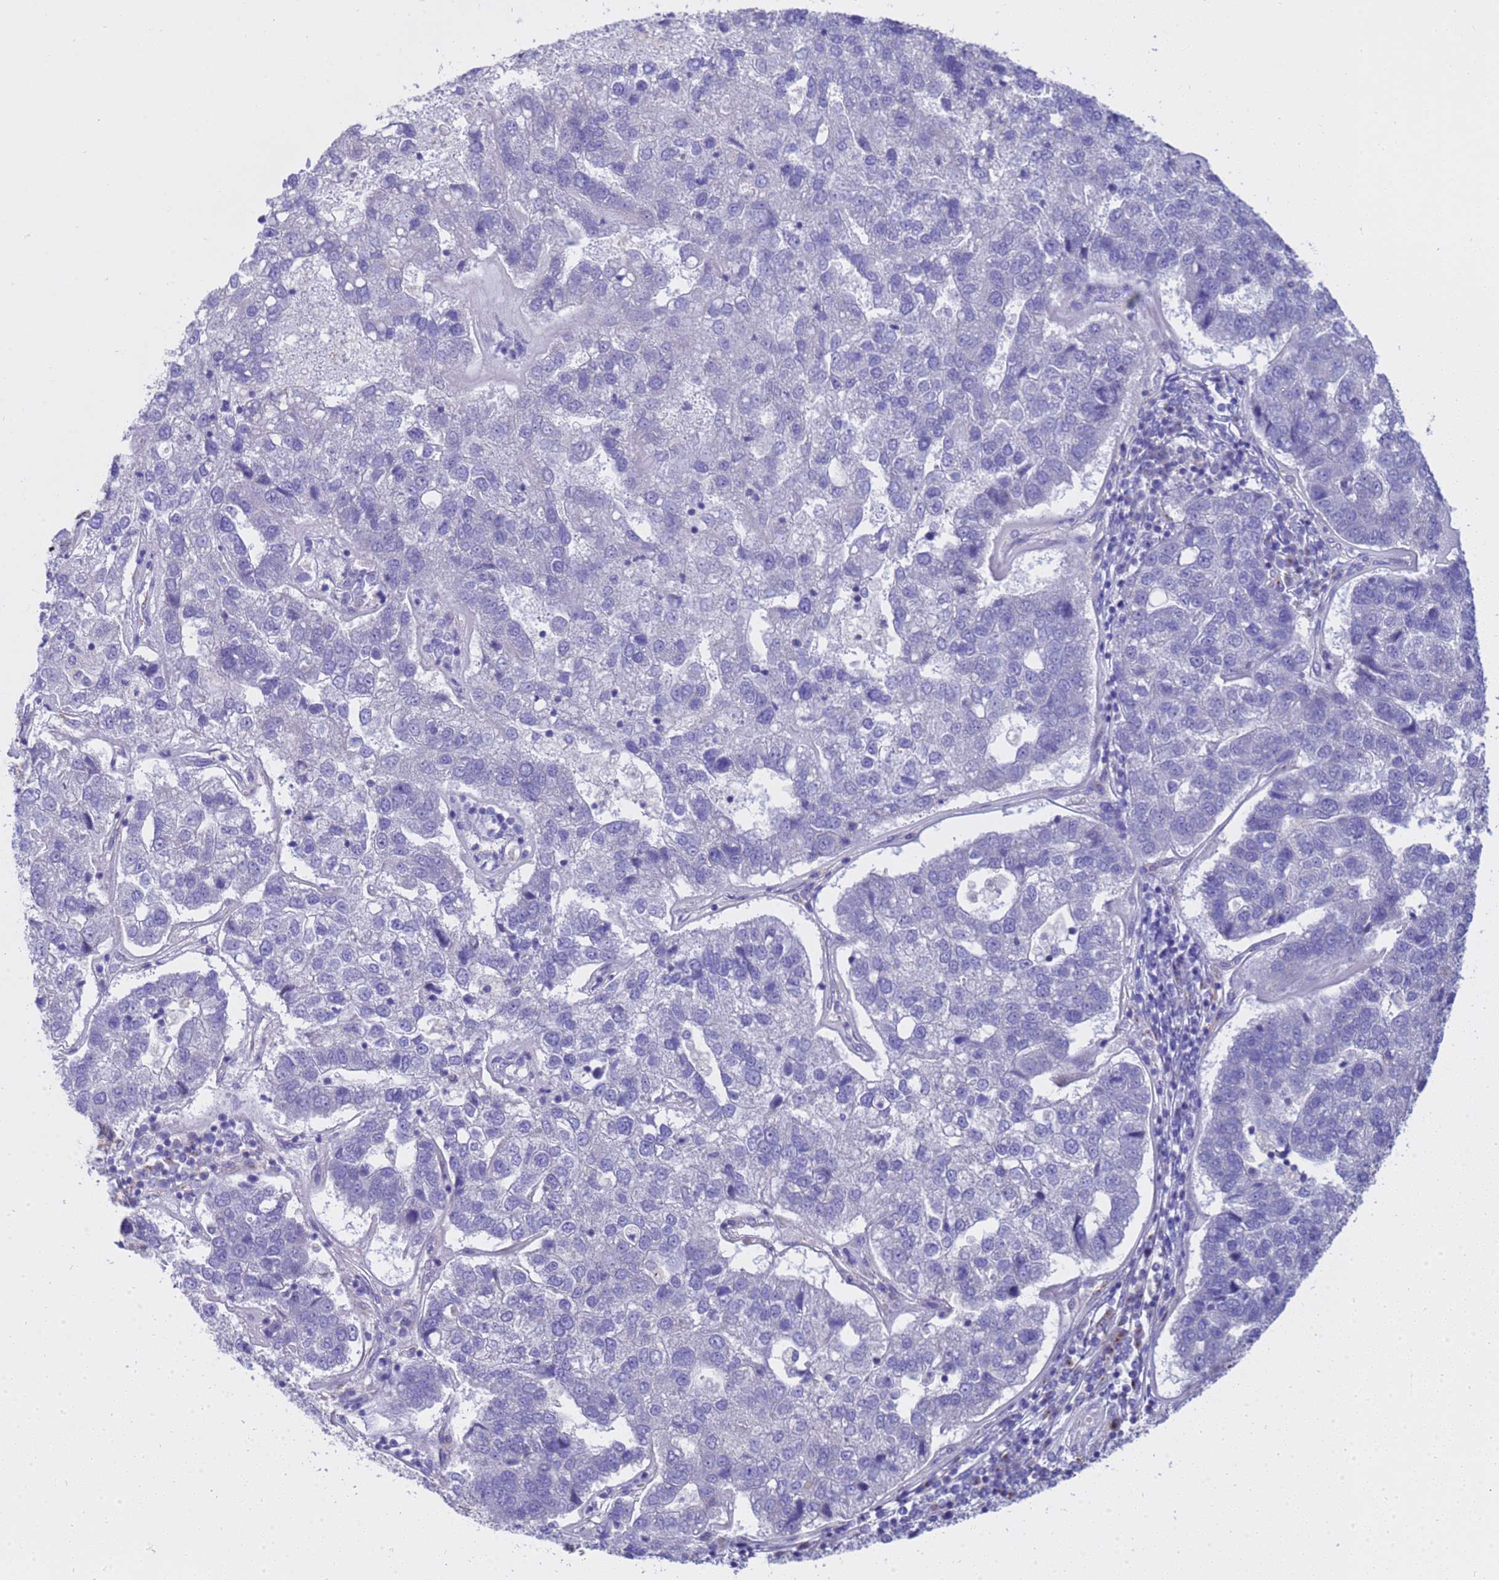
{"staining": {"intensity": "negative", "quantity": "none", "location": "none"}, "tissue": "pancreatic cancer", "cell_type": "Tumor cells", "image_type": "cancer", "snomed": [{"axis": "morphology", "description": "Adenocarcinoma, NOS"}, {"axis": "topography", "description": "Pancreas"}], "caption": "Tumor cells show no significant expression in pancreatic cancer (adenocarcinoma). (Immunohistochemistry (ihc), brightfield microscopy, high magnification).", "gene": "ANAPC1", "patient": {"sex": "female", "age": 61}}